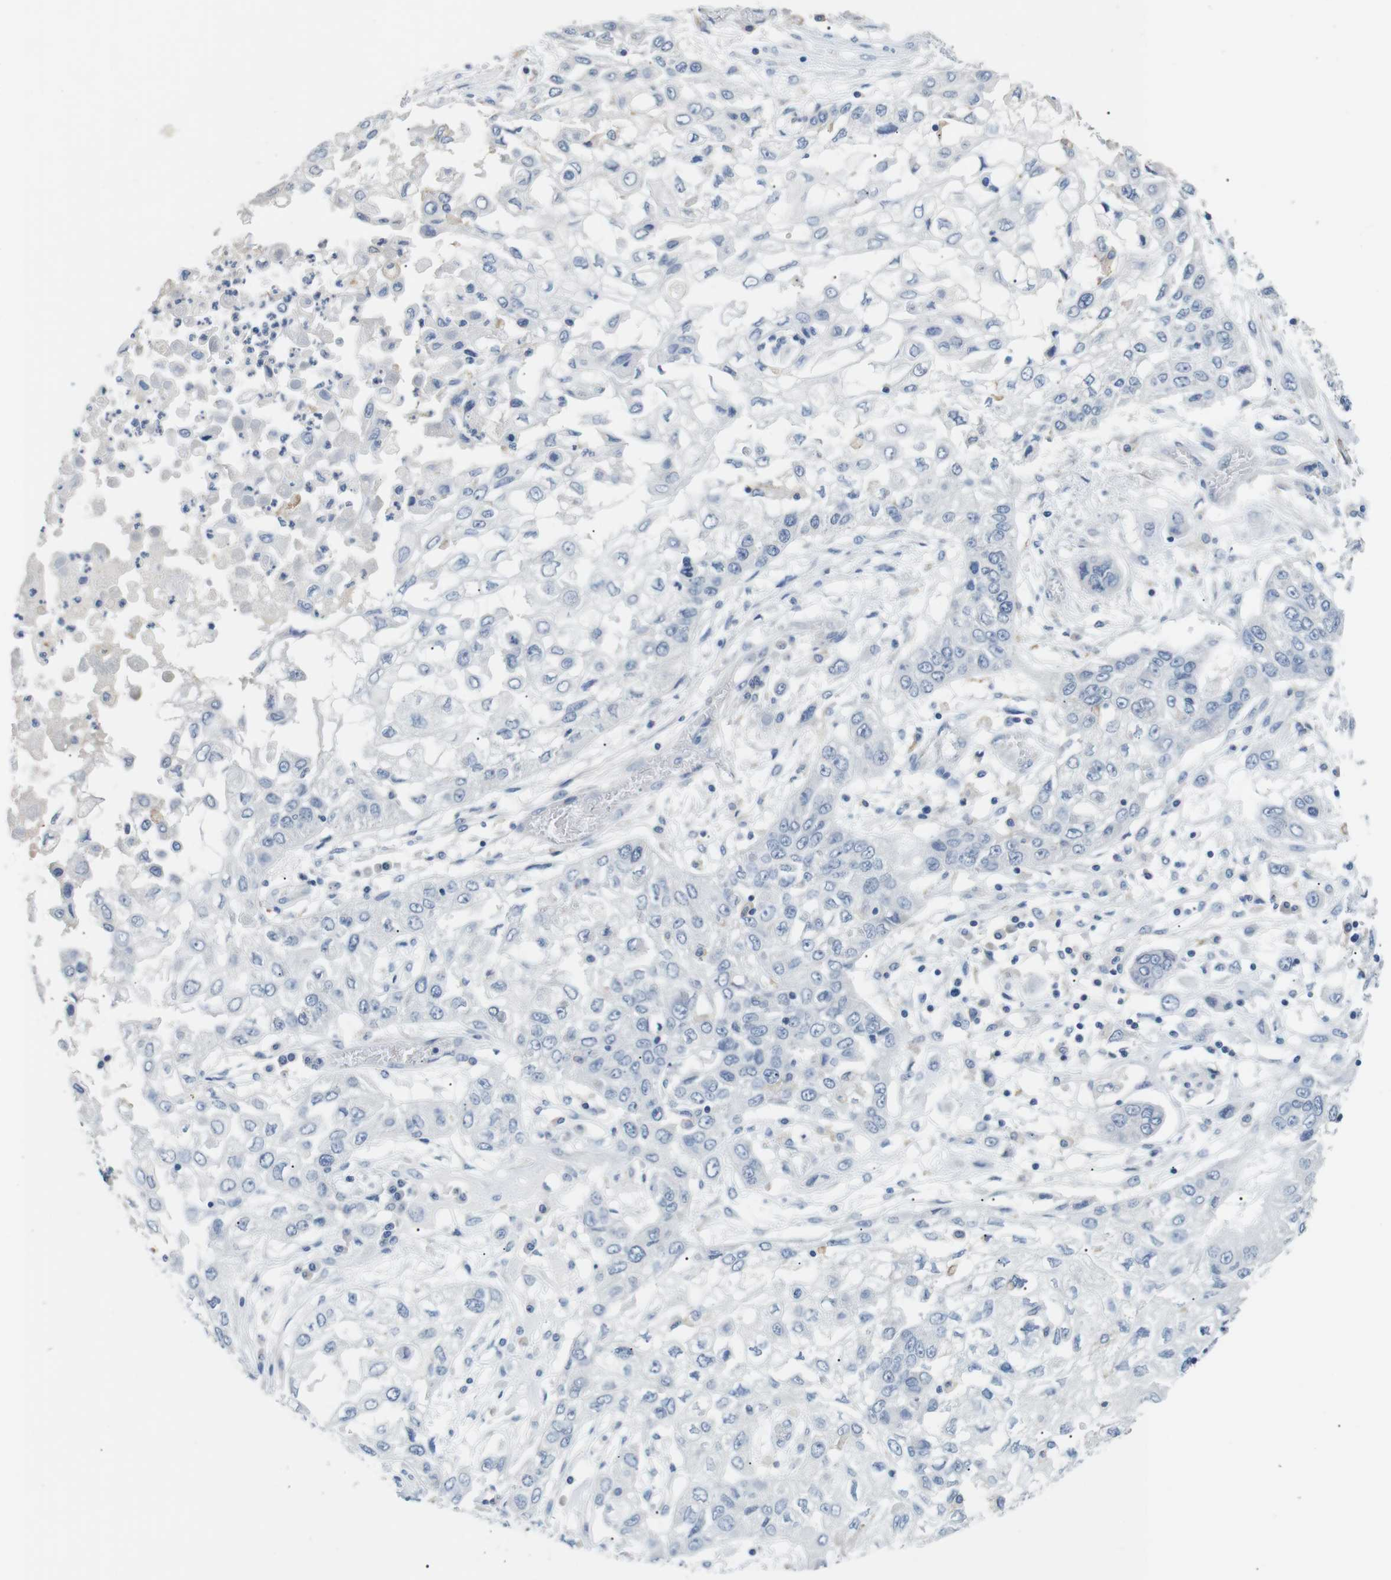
{"staining": {"intensity": "negative", "quantity": "none", "location": "none"}, "tissue": "lung cancer", "cell_type": "Tumor cells", "image_type": "cancer", "snomed": [{"axis": "morphology", "description": "Squamous cell carcinoma, NOS"}, {"axis": "topography", "description": "Lung"}], "caption": "Immunohistochemical staining of lung squamous cell carcinoma reveals no significant staining in tumor cells.", "gene": "FCGRT", "patient": {"sex": "male", "age": 71}}